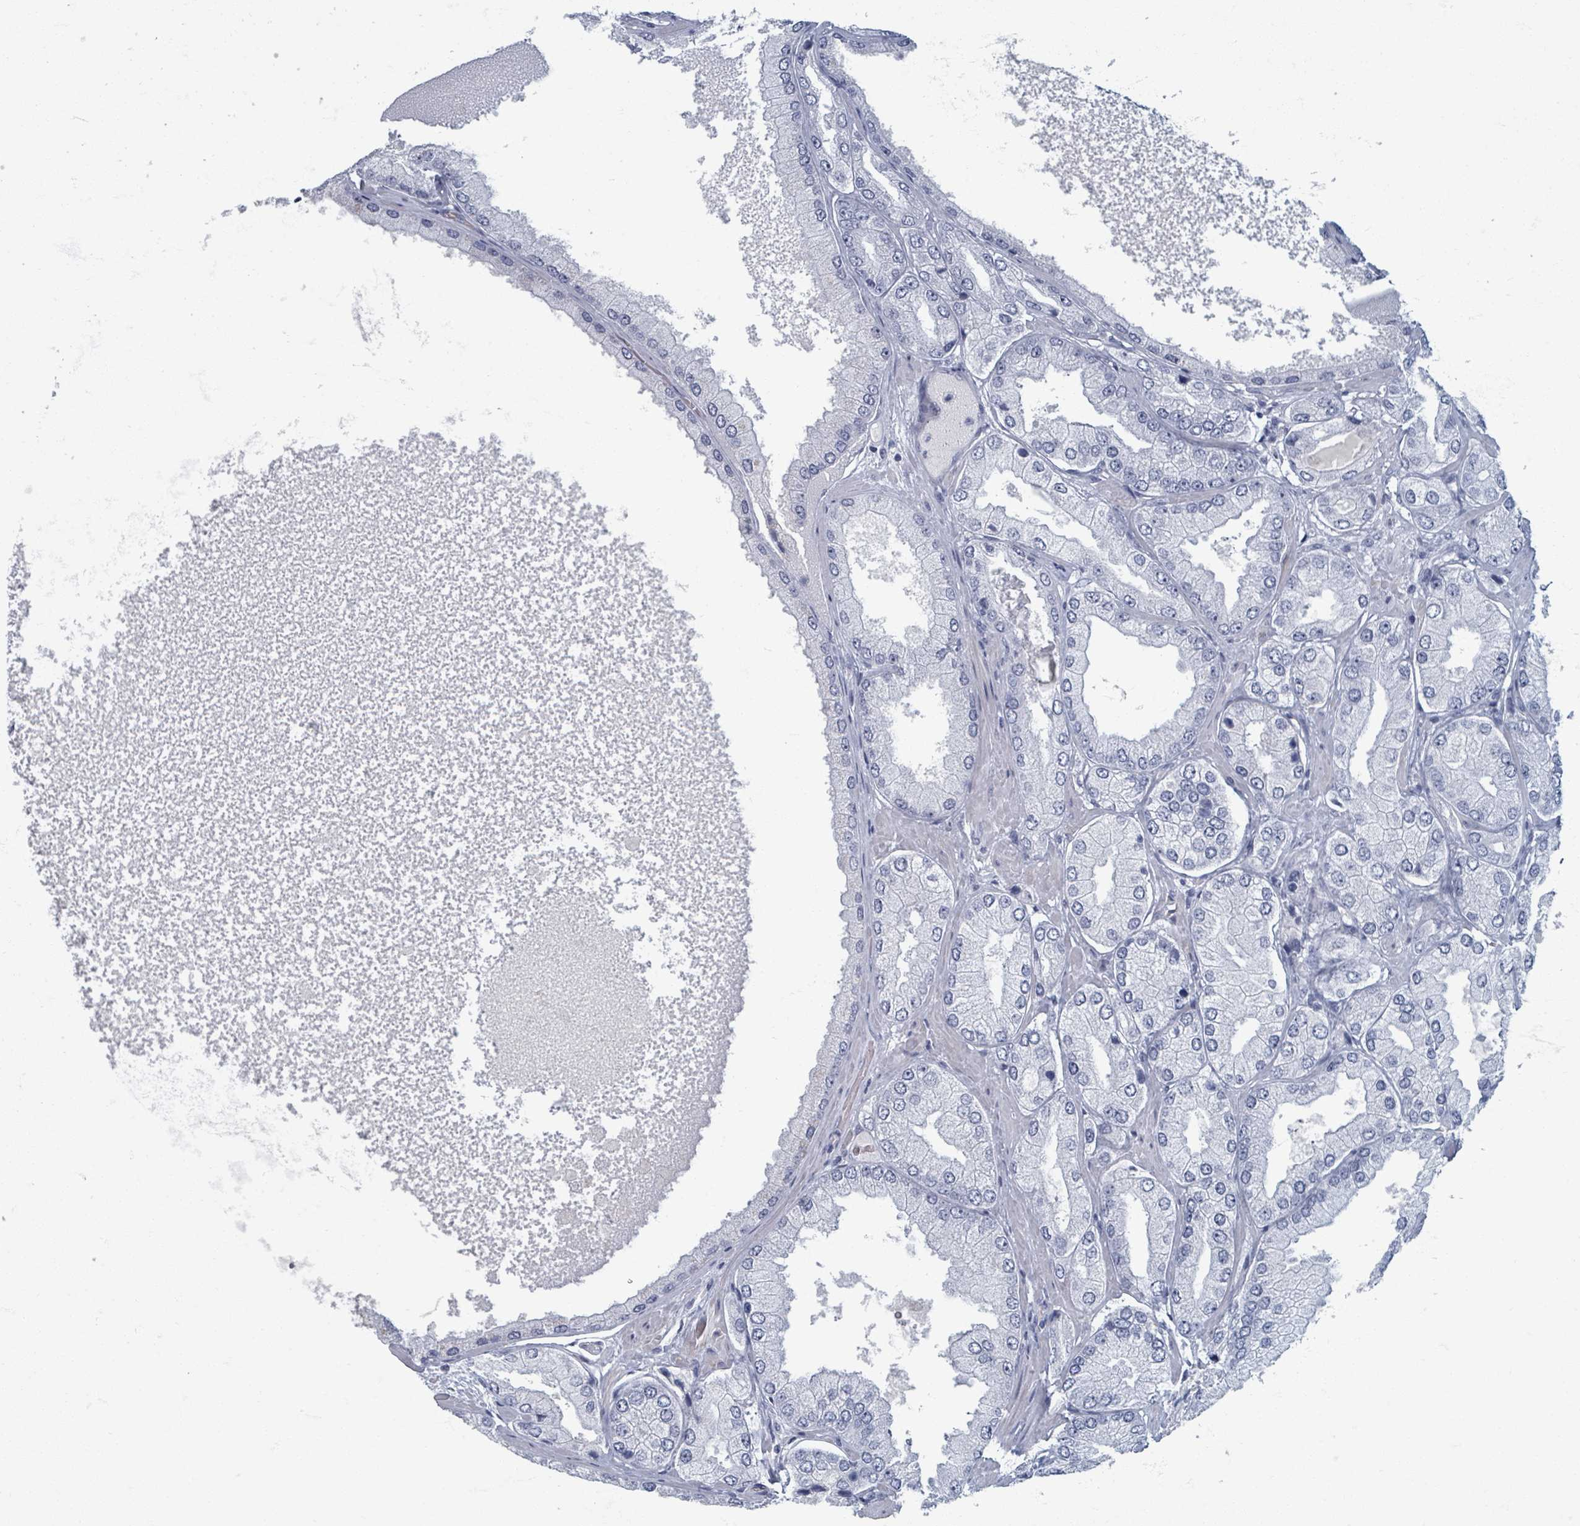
{"staining": {"intensity": "negative", "quantity": "none", "location": "none"}, "tissue": "prostate cancer", "cell_type": "Tumor cells", "image_type": "cancer", "snomed": [{"axis": "morphology", "description": "Adenocarcinoma, Low grade"}, {"axis": "topography", "description": "Prostate"}], "caption": "An immunohistochemistry image of prostate low-grade adenocarcinoma is shown. There is no staining in tumor cells of prostate low-grade adenocarcinoma. (Stains: DAB (3,3'-diaminobenzidine) immunohistochemistry (IHC) with hematoxylin counter stain, Microscopy: brightfield microscopy at high magnification).", "gene": "TAS2R1", "patient": {"sex": "male", "age": 42}}